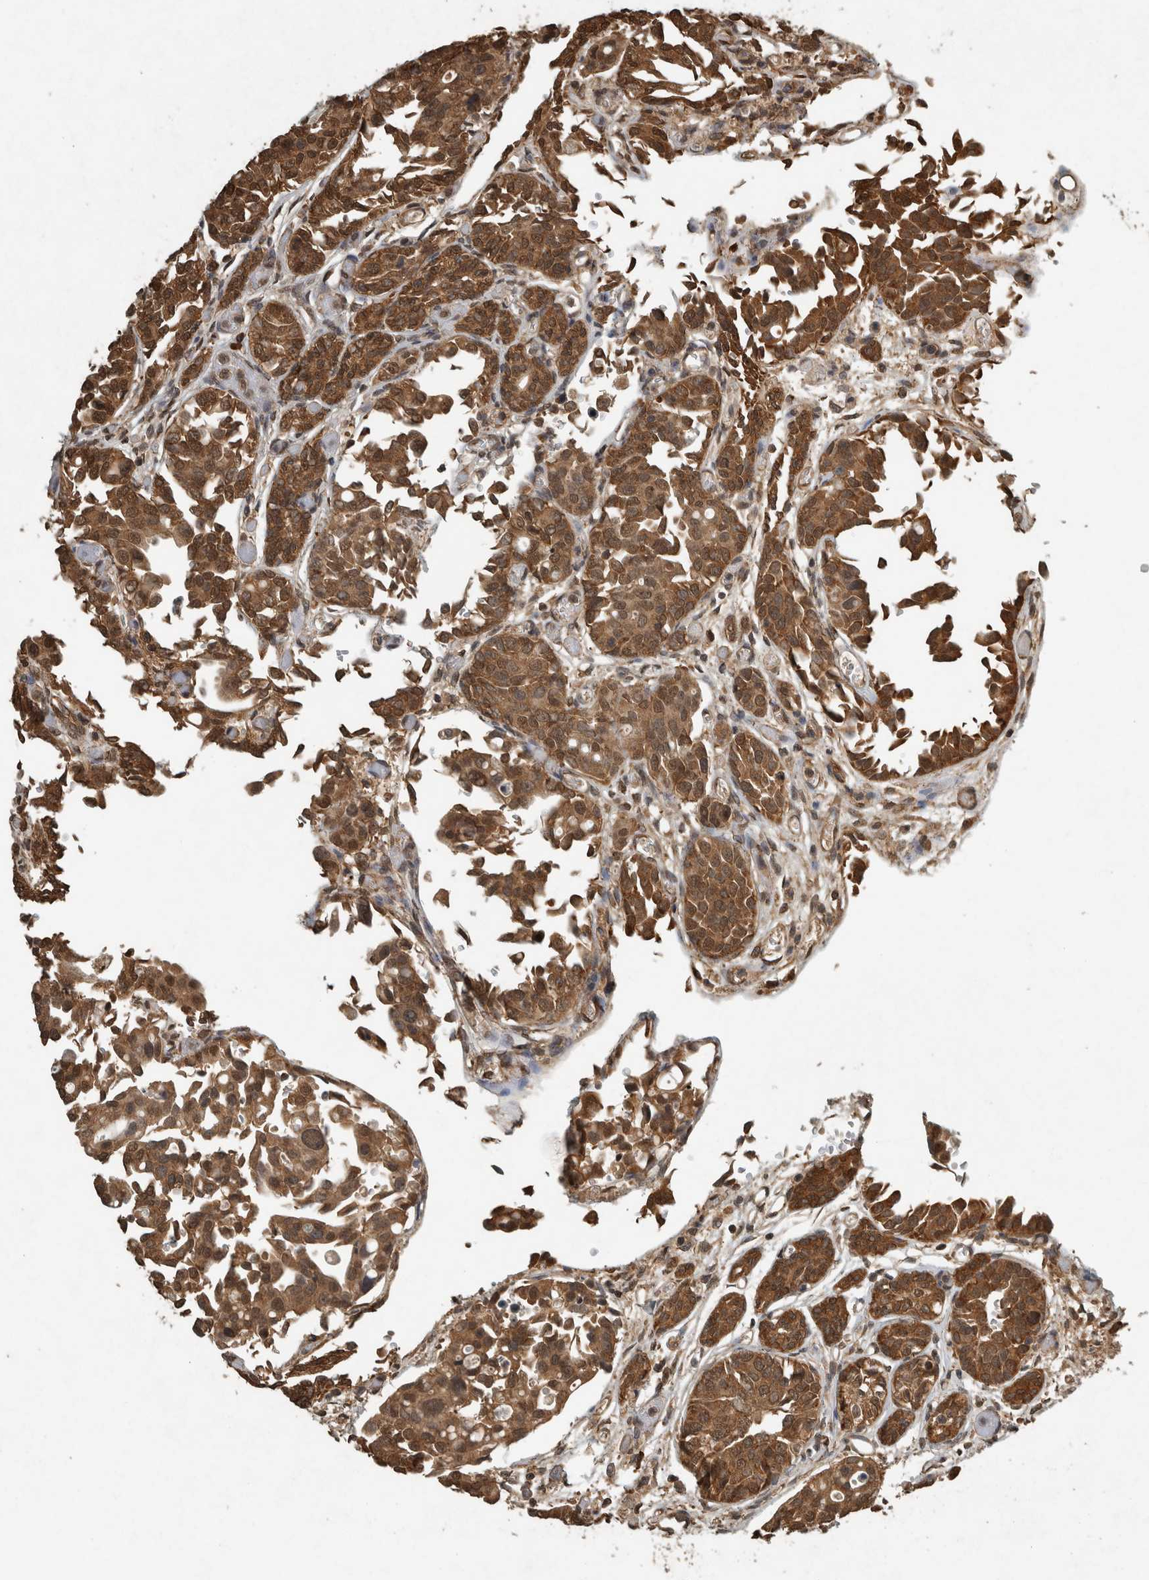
{"staining": {"intensity": "moderate", "quantity": ">75%", "location": "cytoplasmic/membranous,nuclear"}, "tissue": "urothelial cancer", "cell_type": "Tumor cells", "image_type": "cancer", "snomed": [{"axis": "morphology", "description": "Urothelial carcinoma, High grade"}, {"axis": "topography", "description": "Urinary bladder"}], "caption": "An image of urothelial carcinoma (high-grade) stained for a protein demonstrates moderate cytoplasmic/membranous and nuclear brown staining in tumor cells.", "gene": "ARHGEF12", "patient": {"sex": "male", "age": 78}}